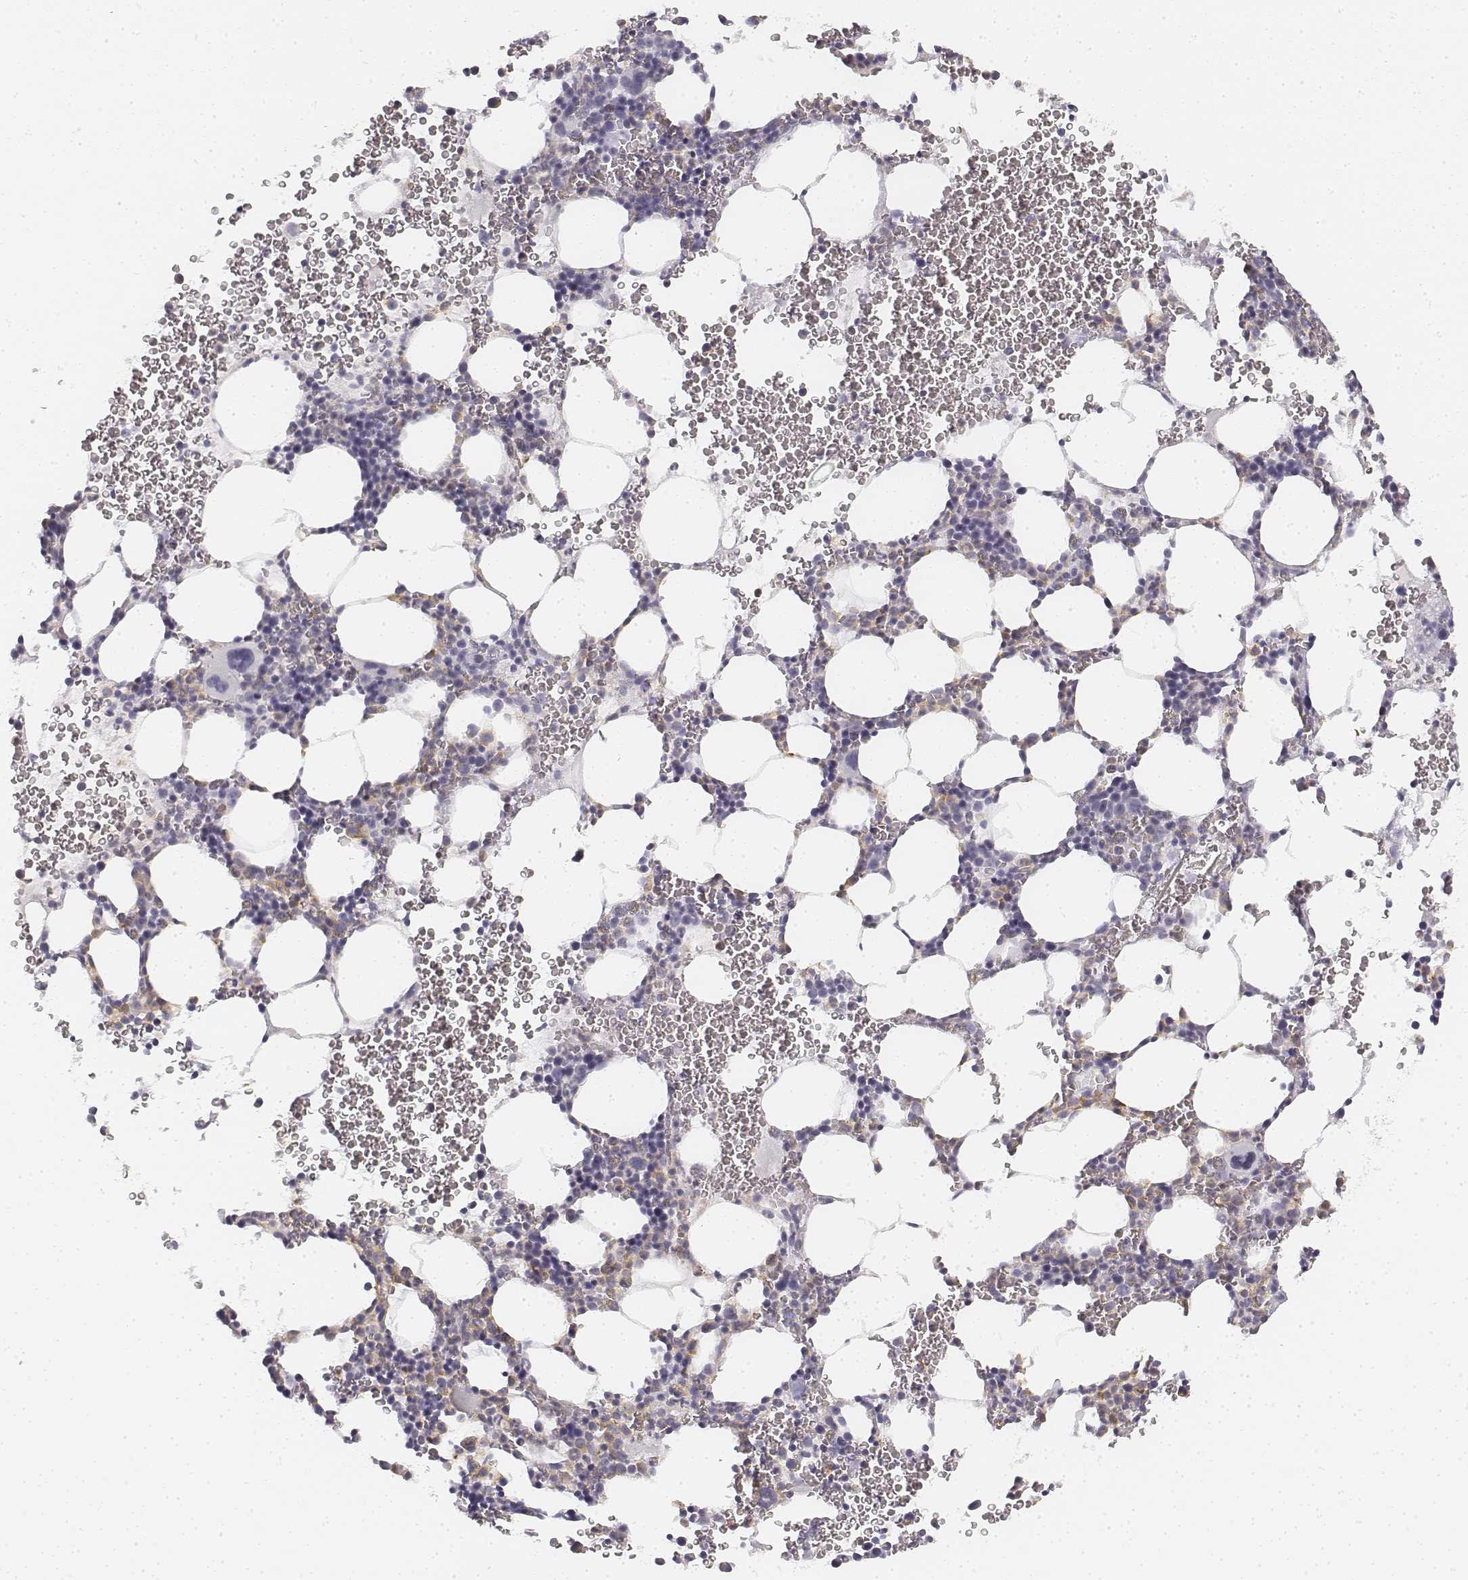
{"staining": {"intensity": "negative", "quantity": "none", "location": "none"}, "tissue": "bone marrow", "cell_type": "Hematopoietic cells", "image_type": "normal", "snomed": [{"axis": "morphology", "description": "Normal tissue, NOS"}, {"axis": "topography", "description": "Bone marrow"}], "caption": "Immunohistochemistry (IHC) histopathology image of benign bone marrow: human bone marrow stained with DAB (3,3'-diaminobenzidine) displays no significant protein staining in hematopoietic cells.", "gene": "KRTAP2", "patient": {"sex": "male", "age": 82}}